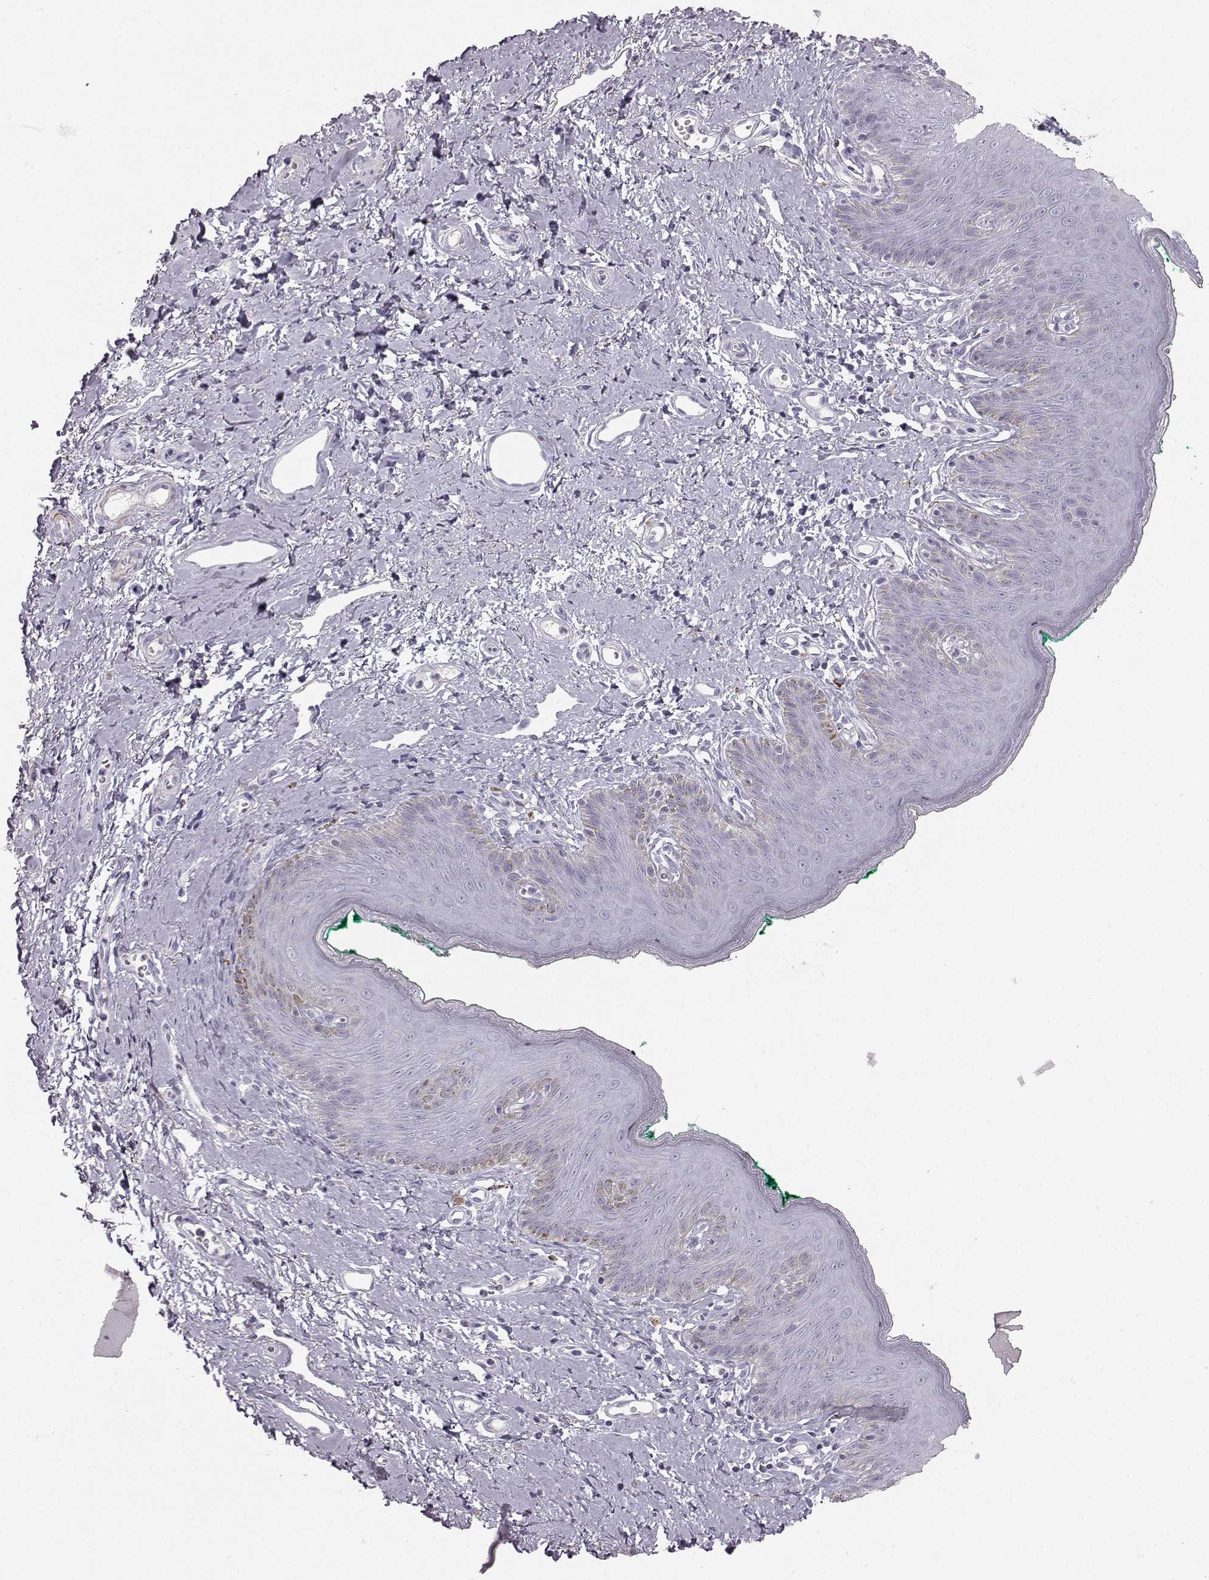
{"staining": {"intensity": "negative", "quantity": "none", "location": "none"}, "tissue": "skin", "cell_type": "Epidermal cells", "image_type": "normal", "snomed": [{"axis": "morphology", "description": "Normal tissue, NOS"}, {"axis": "topography", "description": "Vulva"}], "caption": "Immunohistochemical staining of unremarkable skin displays no significant positivity in epidermal cells. (Immunohistochemistry, brightfield microscopy, high magnification).", "gene": "KRTAP16", "patient": {"sex": "female", "age": 66}}